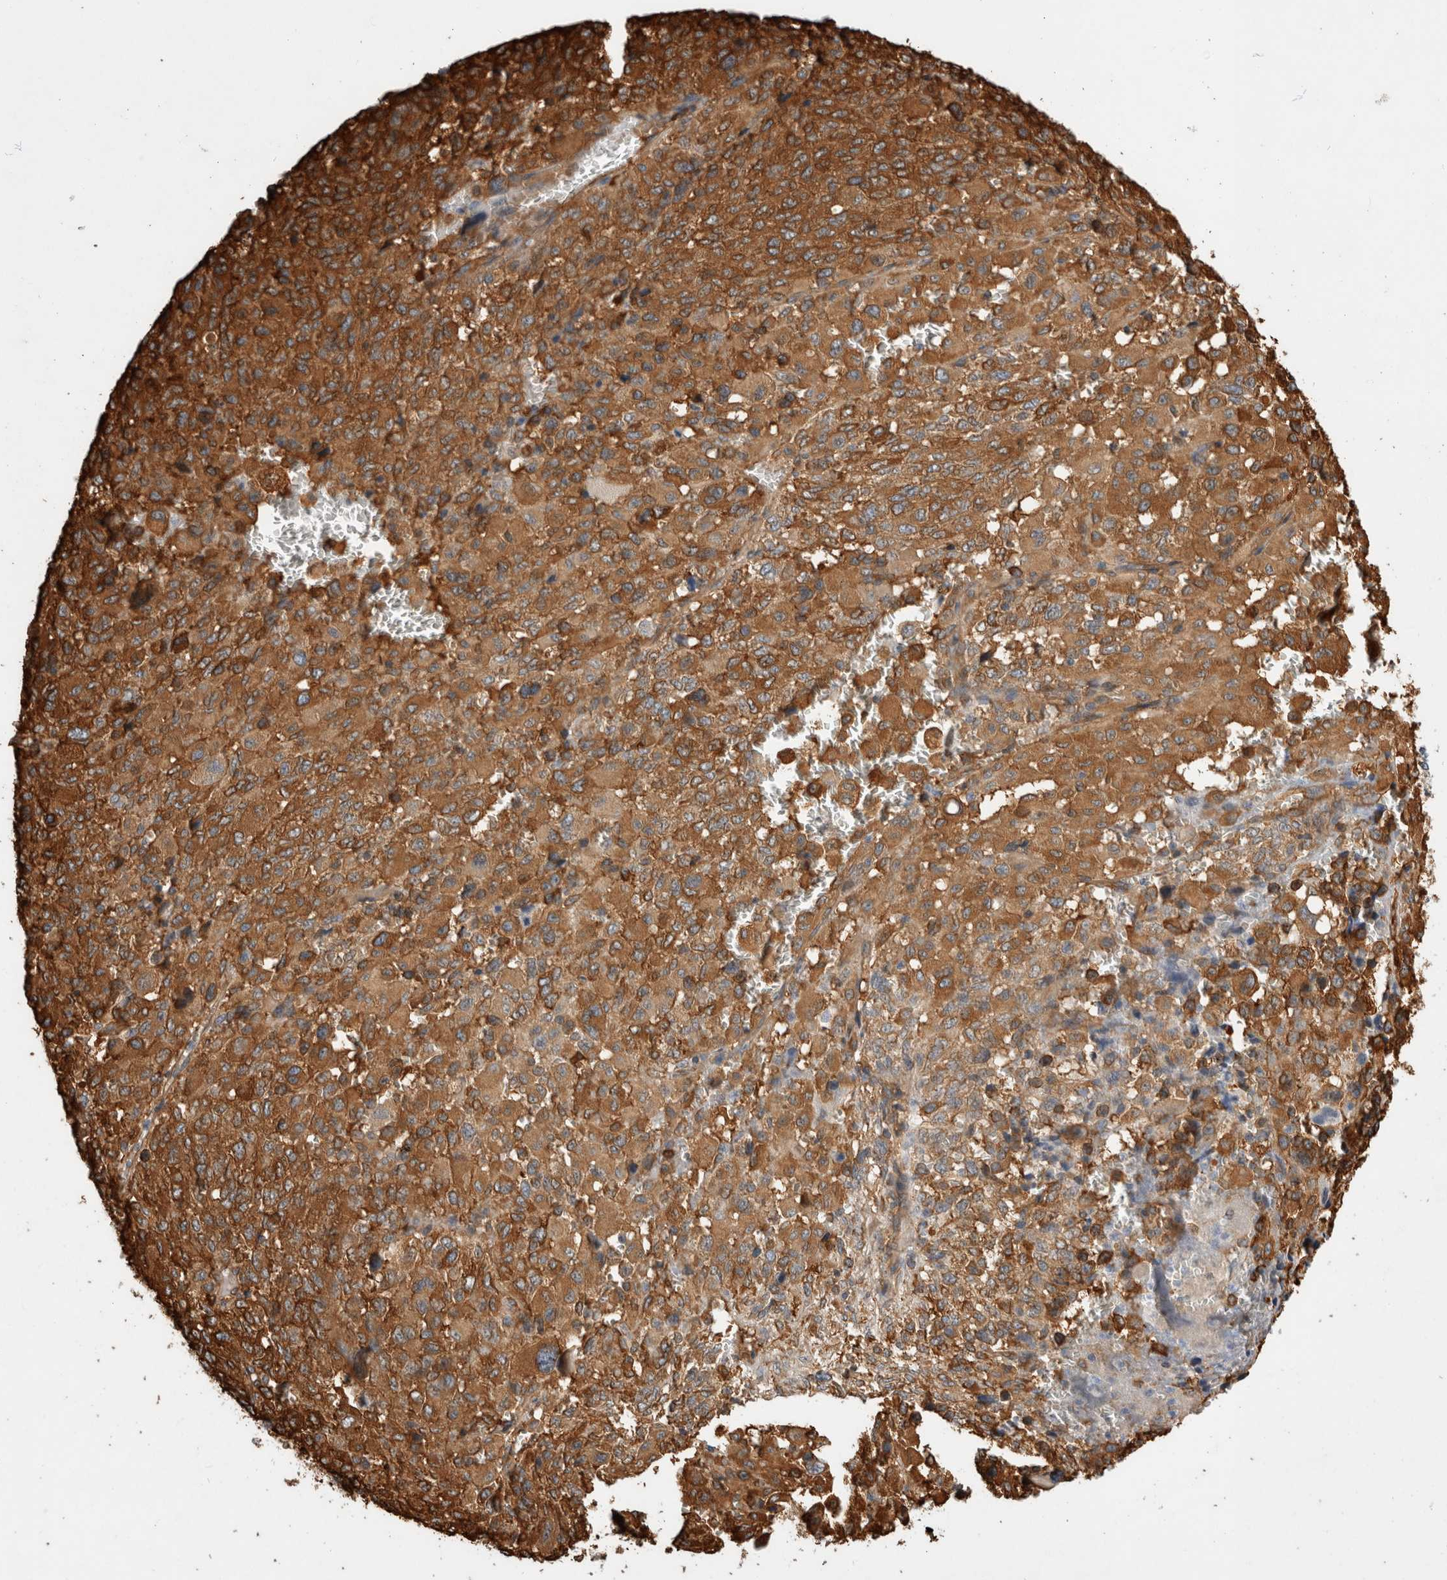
{"staining": {"intensity": "moderate", "quantity": ">75%", "location": "cytoplasmic/membranous"}, "tissue": "melanoma", "cell_type": "Tumor cells", "image_type": "cancer", "snomed": [{"axis": "morphology", "description": "Malignant melanoma, Metastatic site"}, {"axis": "topography", "description": "Skin"}], "caption": "Brown immunohistochemical staining in human melanoma demonstrates moderate cytoplasmic/membranous expression in approximately >75% of tumor cells. The staining is performed using DAB (3,3'-diaminobenzidine) brown chromogen to label protein expression. The nuclei are counter-stained blue using hematoxylin.", "gene": "ZNF397", "patient": {"sex": "female", "age": 74}}